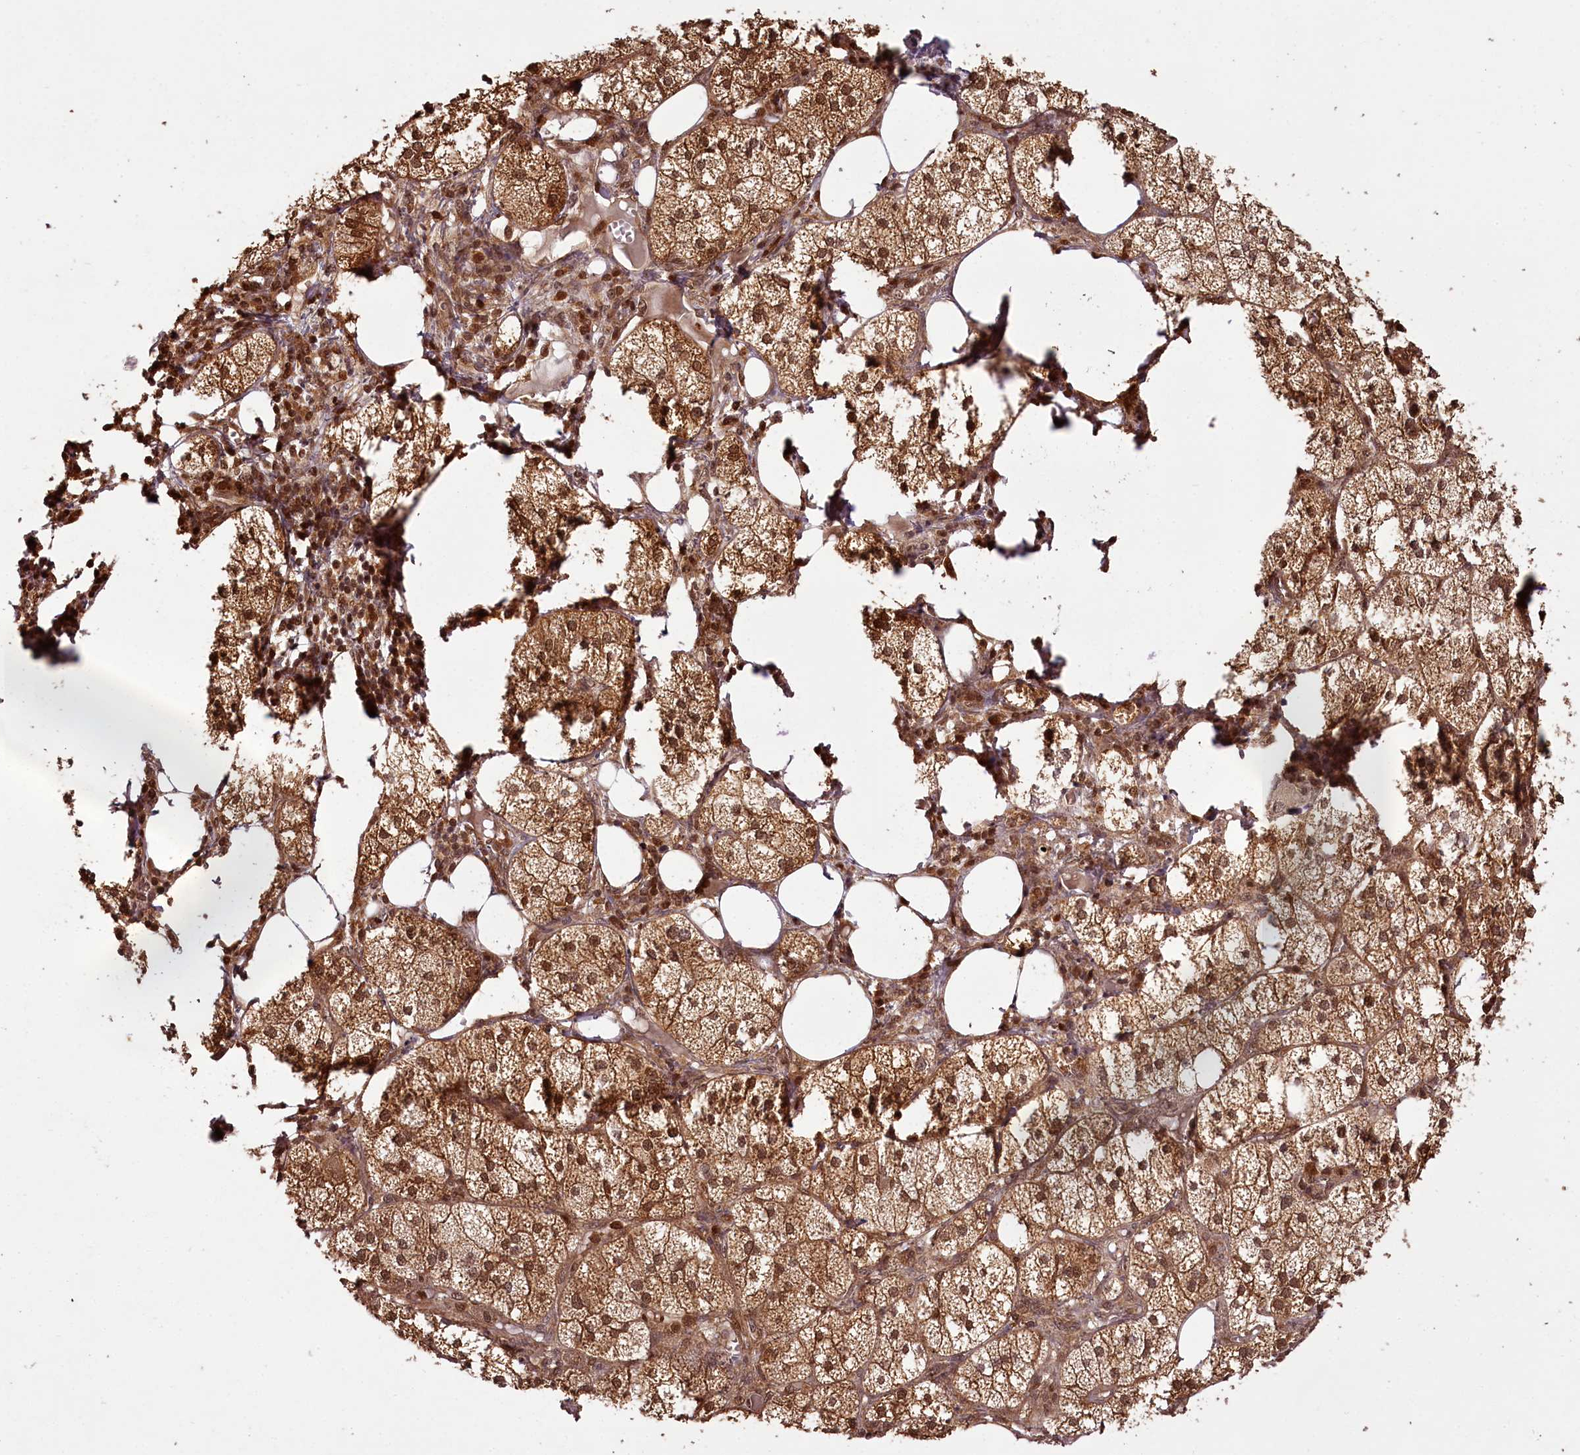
{"staining": {"intensity": "moderate", "quantity": ">75%", "location": "cytoplasmic/membranous,nuclear"}, "tissue": "adrenal gland", "cell_type": "Glandular cells", "image_type": "normal", "snomed": [{"axis": "morphology", "description": "Normal tissue, NOS"}, {"axis": "topography", "description": "Adrenal gland"}], "caption": "Human adrenal gland stained for a protein (brown) shows moderate cytoplasmic/membranous,nuclear positive staining in approximately >75% of glandular cells.", "gene": "NPRL2", "patient": {"sex": "female", "age": 61}}